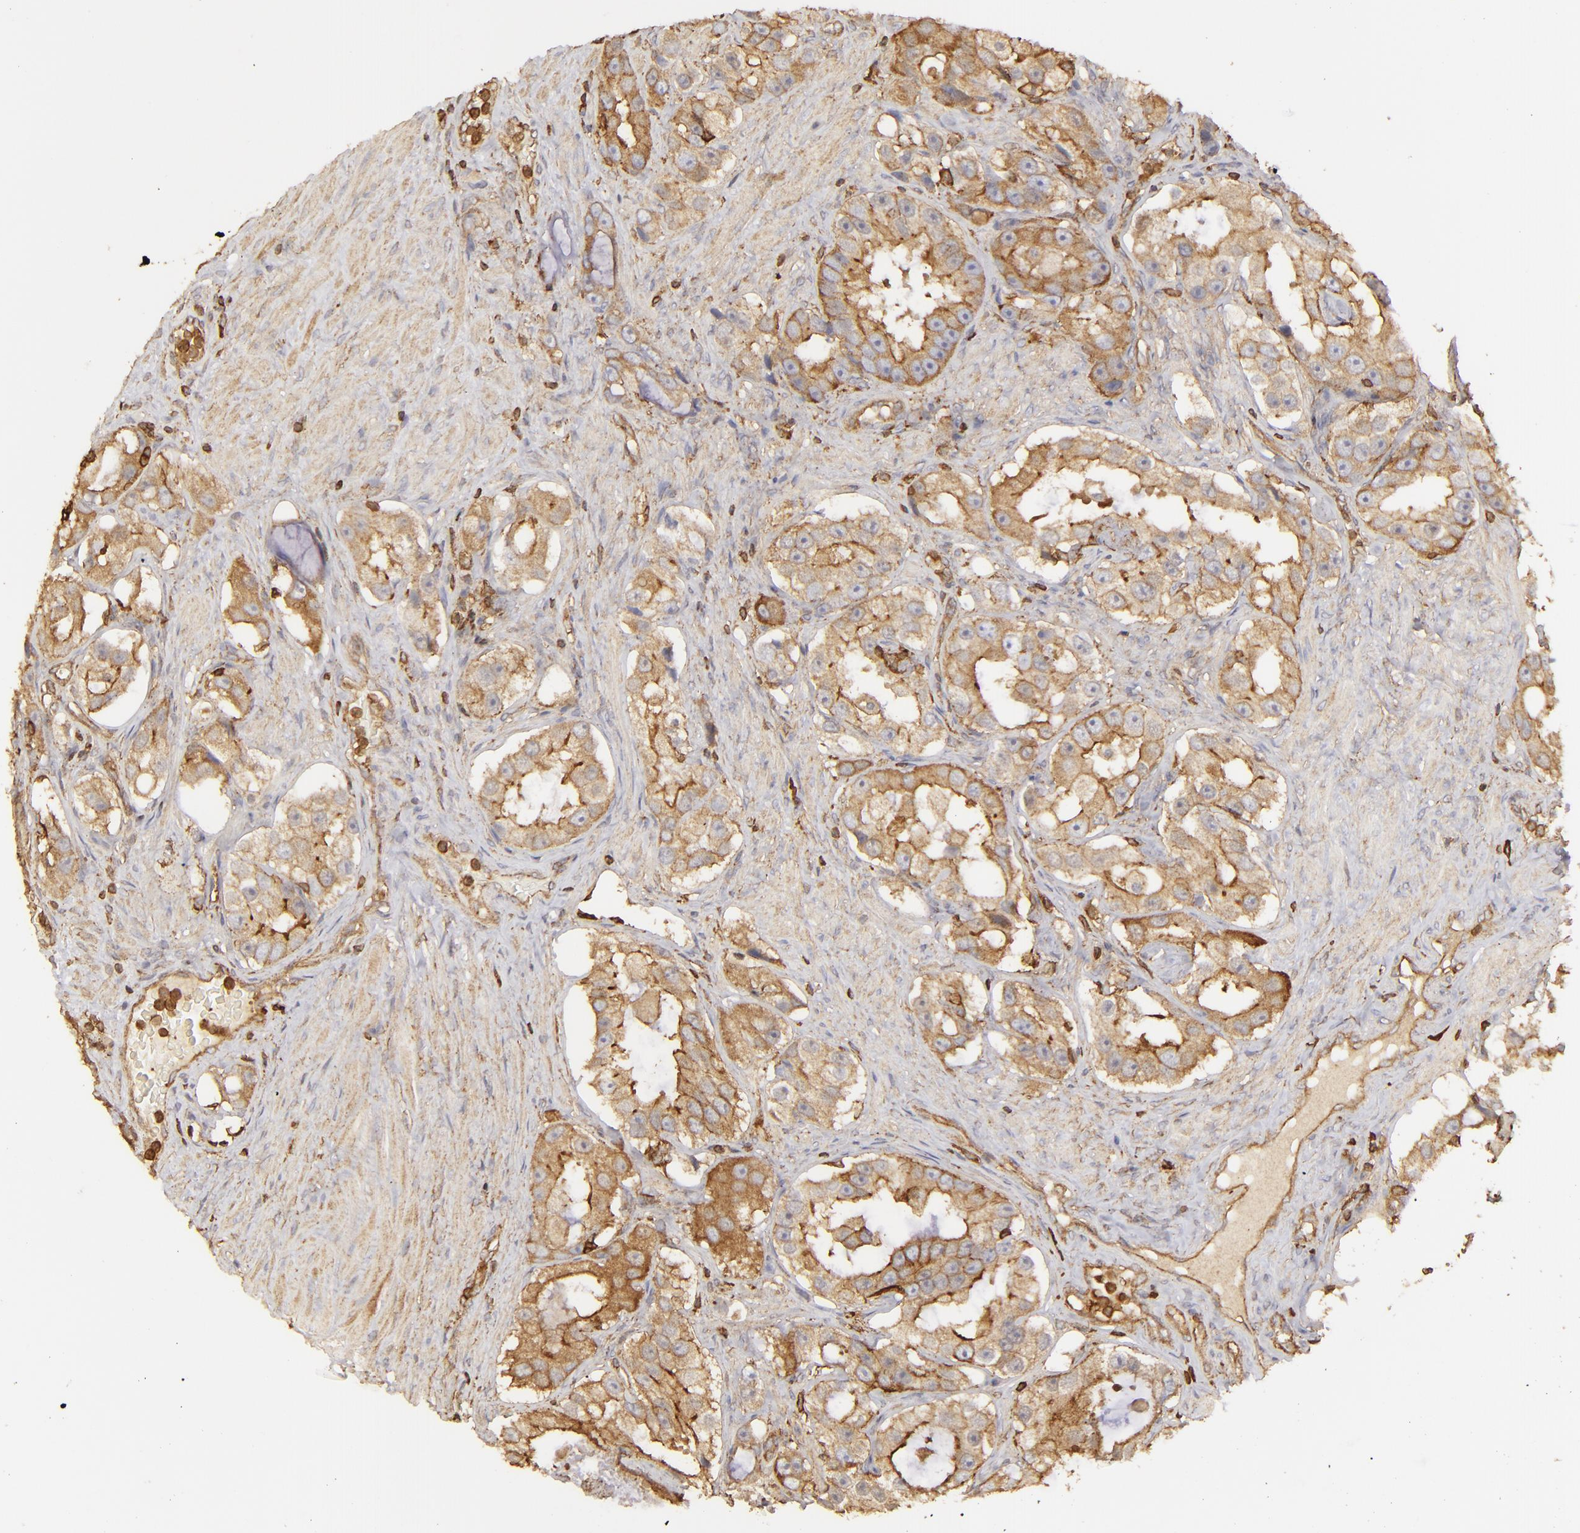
{"staining": {"intensity": "moderate", "quantity": ">75%", "location": "cytoplasmic/membranous"}, "tissue": "prostate cancer", "cell_type": "Tumor cells", "image_type": "cancer", "snomed": [{"axis": "morphology", "description": "Adenocarcinoma, High grade"}, {"axis": "topography", "description": "Prostate"}], "caption": "Immunohistochemistry (IHC) micrograph of neoplastic tissue: prostate cancer stained using IHC displays medium levels of moderate protein expression localized specifically in the cytoplasmic/membranous of tumor cells, appearing as a cytoplasmic/membranous brown color.", "gene": "ACTB", "patient": {"sex": "male", "age": 63}}